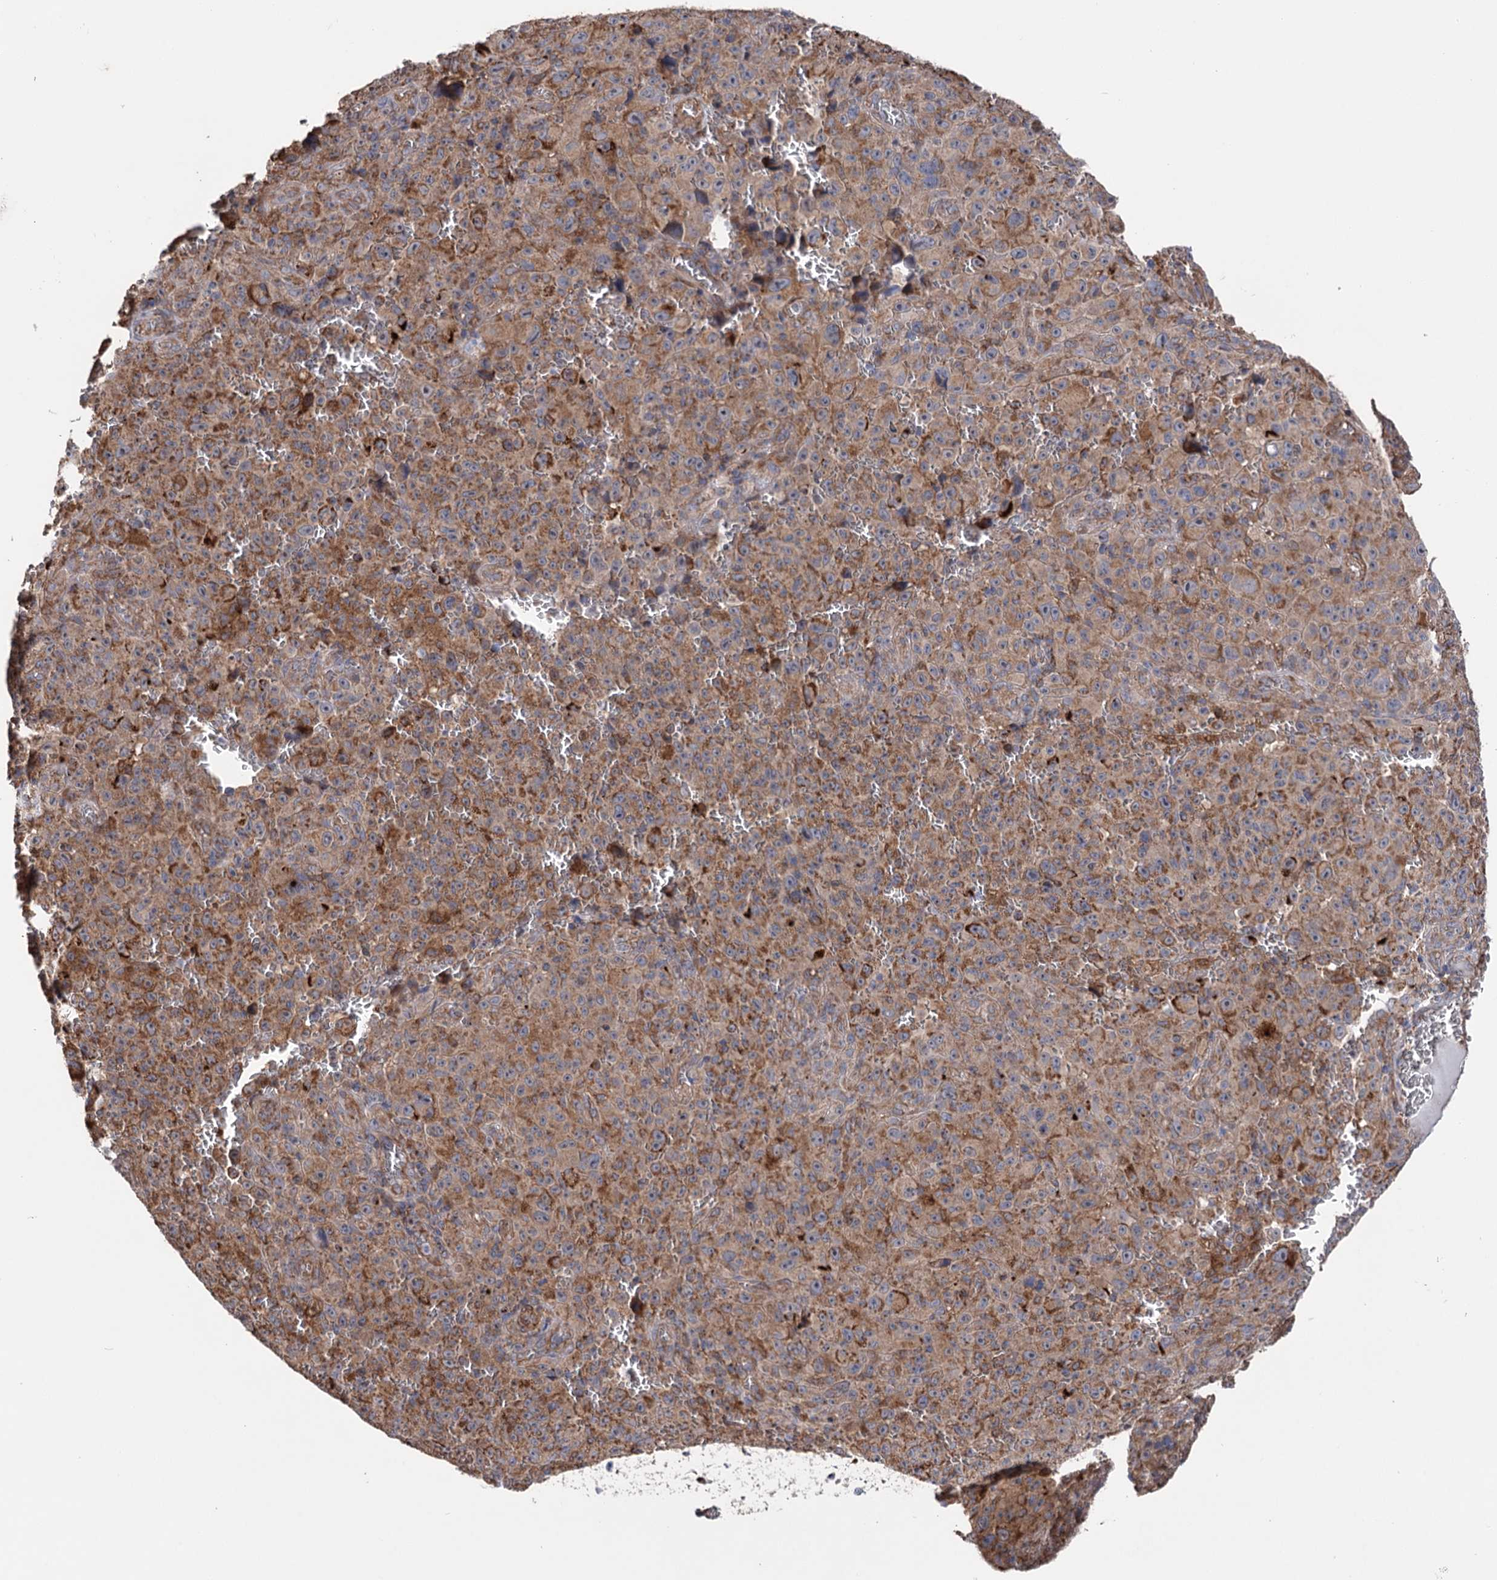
{"staining": {"intensity": "moderate", "quantity": ">75%", "location": "cytoplasmic/membranous"}, "tissue": "melanoma", "cell_type": "Tumor cells", "image_type": "cancer", "snomed": [{"axis": "morphology", "description": "Malignant melanoma, NOS"}, {"axis": "topography", "description": "Skin"}], "caption": "High-power microscopy captured an immunohistochemistry (IHC) micrograph of melanoma, revealing moderate cytoplasmic/membranous staining in approximately >75% of tumor cells.", "gene": "SUCLA2", "patient": {"sex": "female", "age": 82}}